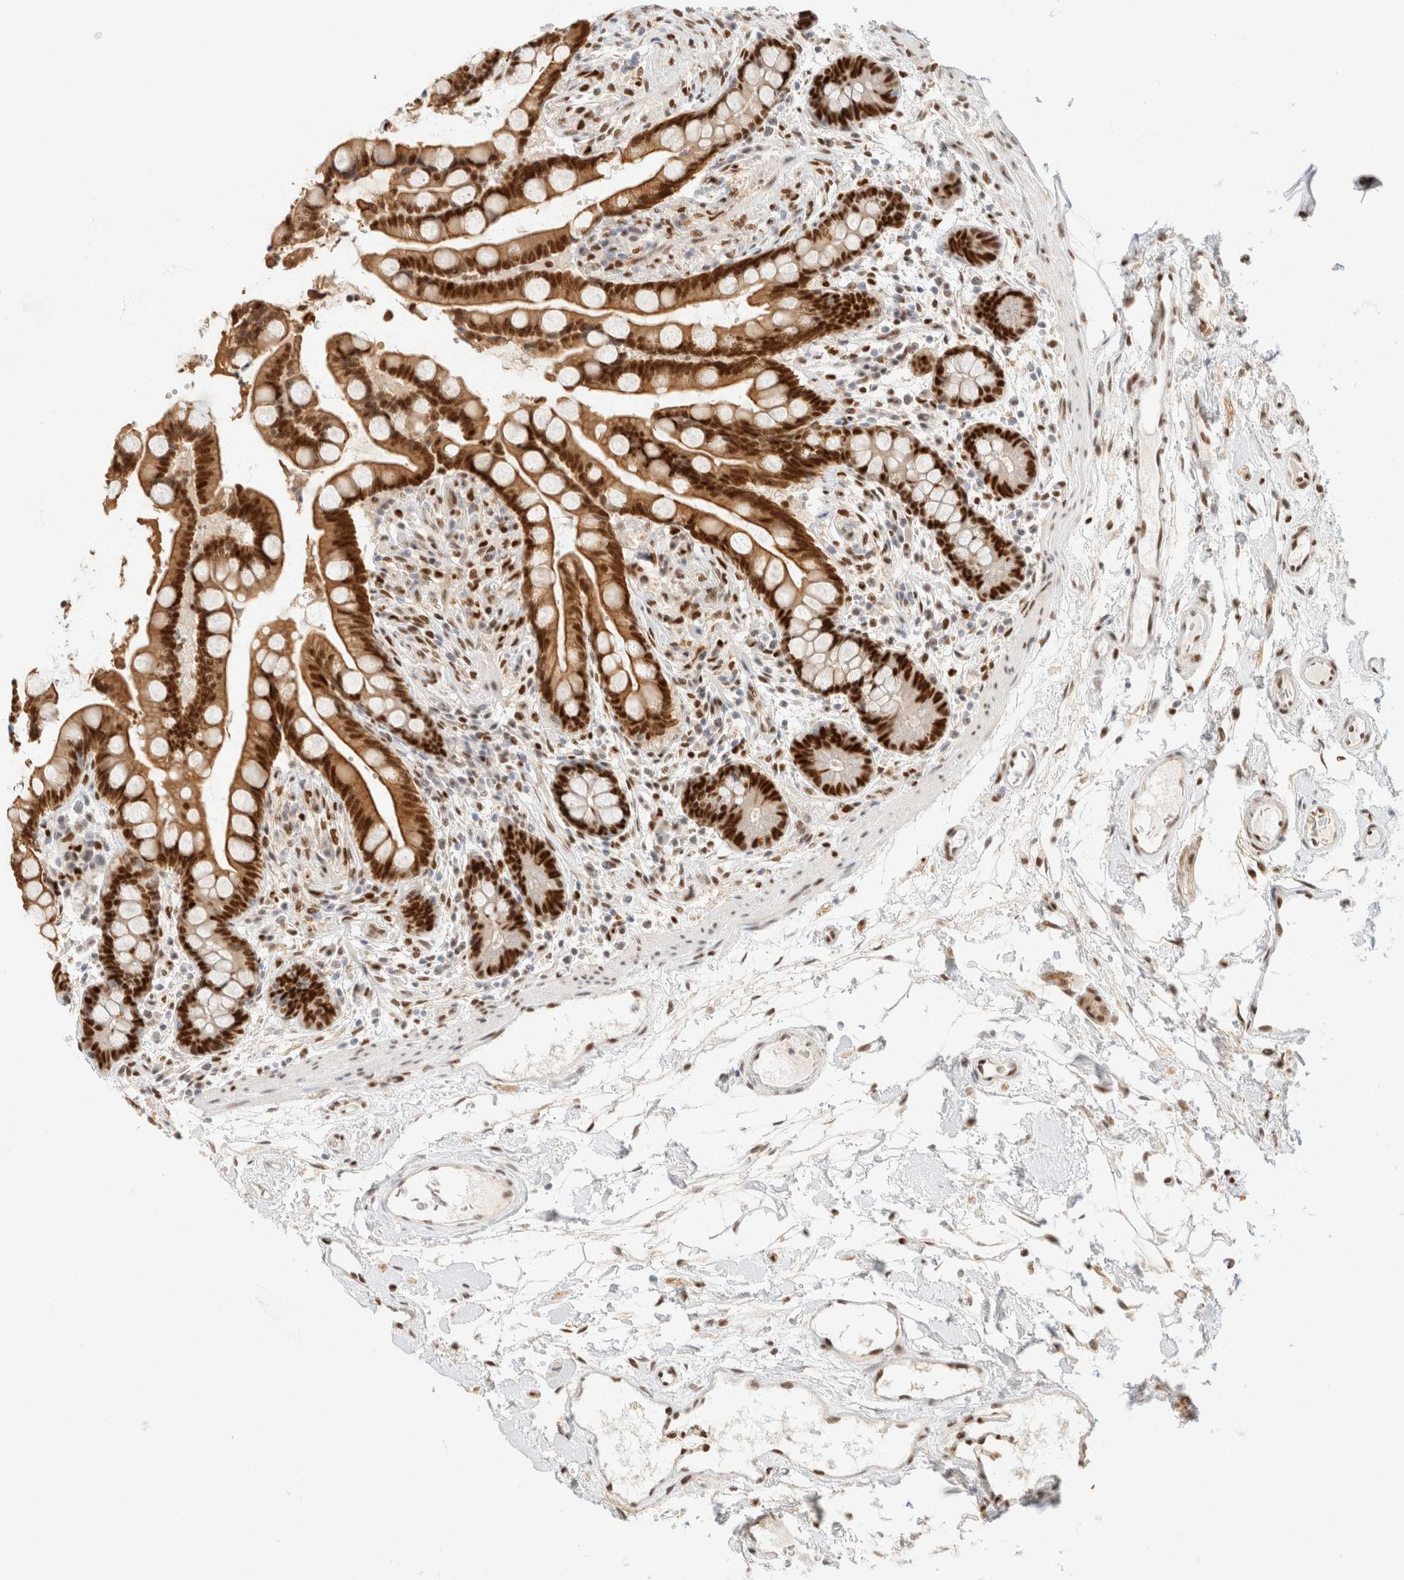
{"staining": {"intensity": "moderate", "quantity": ">75%", "location": "nuclear"}, "tissue": "colon", "cell_type": "Endothelial cells", "image_type": "normal", "snomed": [{"axis": "morphology", "description": "Normal tissue, NOS"}, {"axis": "topography", "description": "Colon"}], "caption": "Protein expression analysis of normal colon exhibits moderate nuclear positivity in about >75% of endothelial cells.", "gene": "ZNF768", "patient": {"sex": "male", "age": 73}}